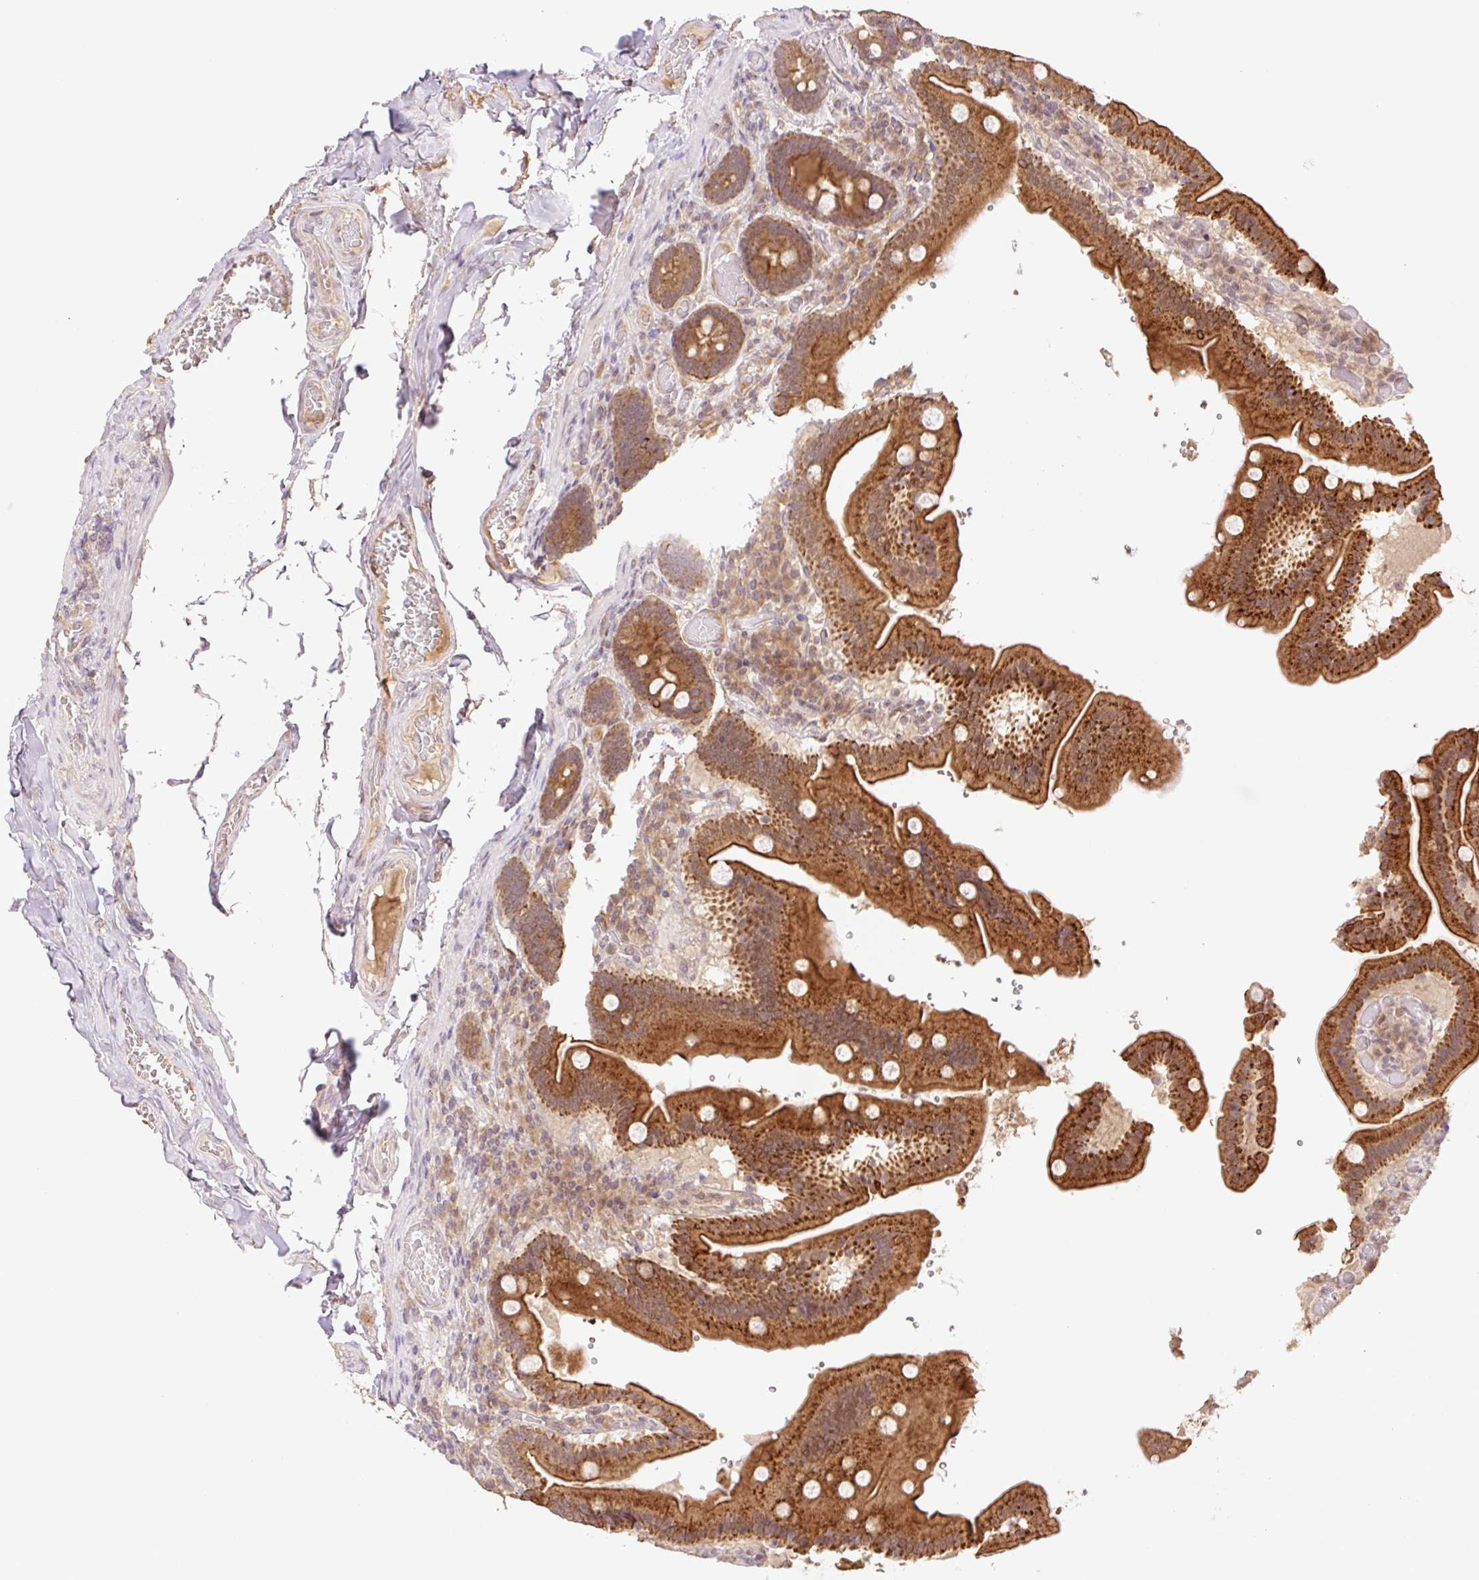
{"staining": {"intensity": "strong", "quantity": ">75%", "location": "cytoplasmic/membranous"}, "tissue": "duodenum", "cell_type": "Glandular cells", "image_type": "normal", "snomed": [{"axis": "morphology", "description": "Normal tissue, NOS"}, {"axis": "topography", "description": "Duodenum"}], "caption": "Glandular cells reveal high levels of strong cytoplasmic/membranous expression in about >75% of cells in unremarkable human duodenum.", "gene": "YJU2B", "patient": {"sex": "female", "age": 62}}